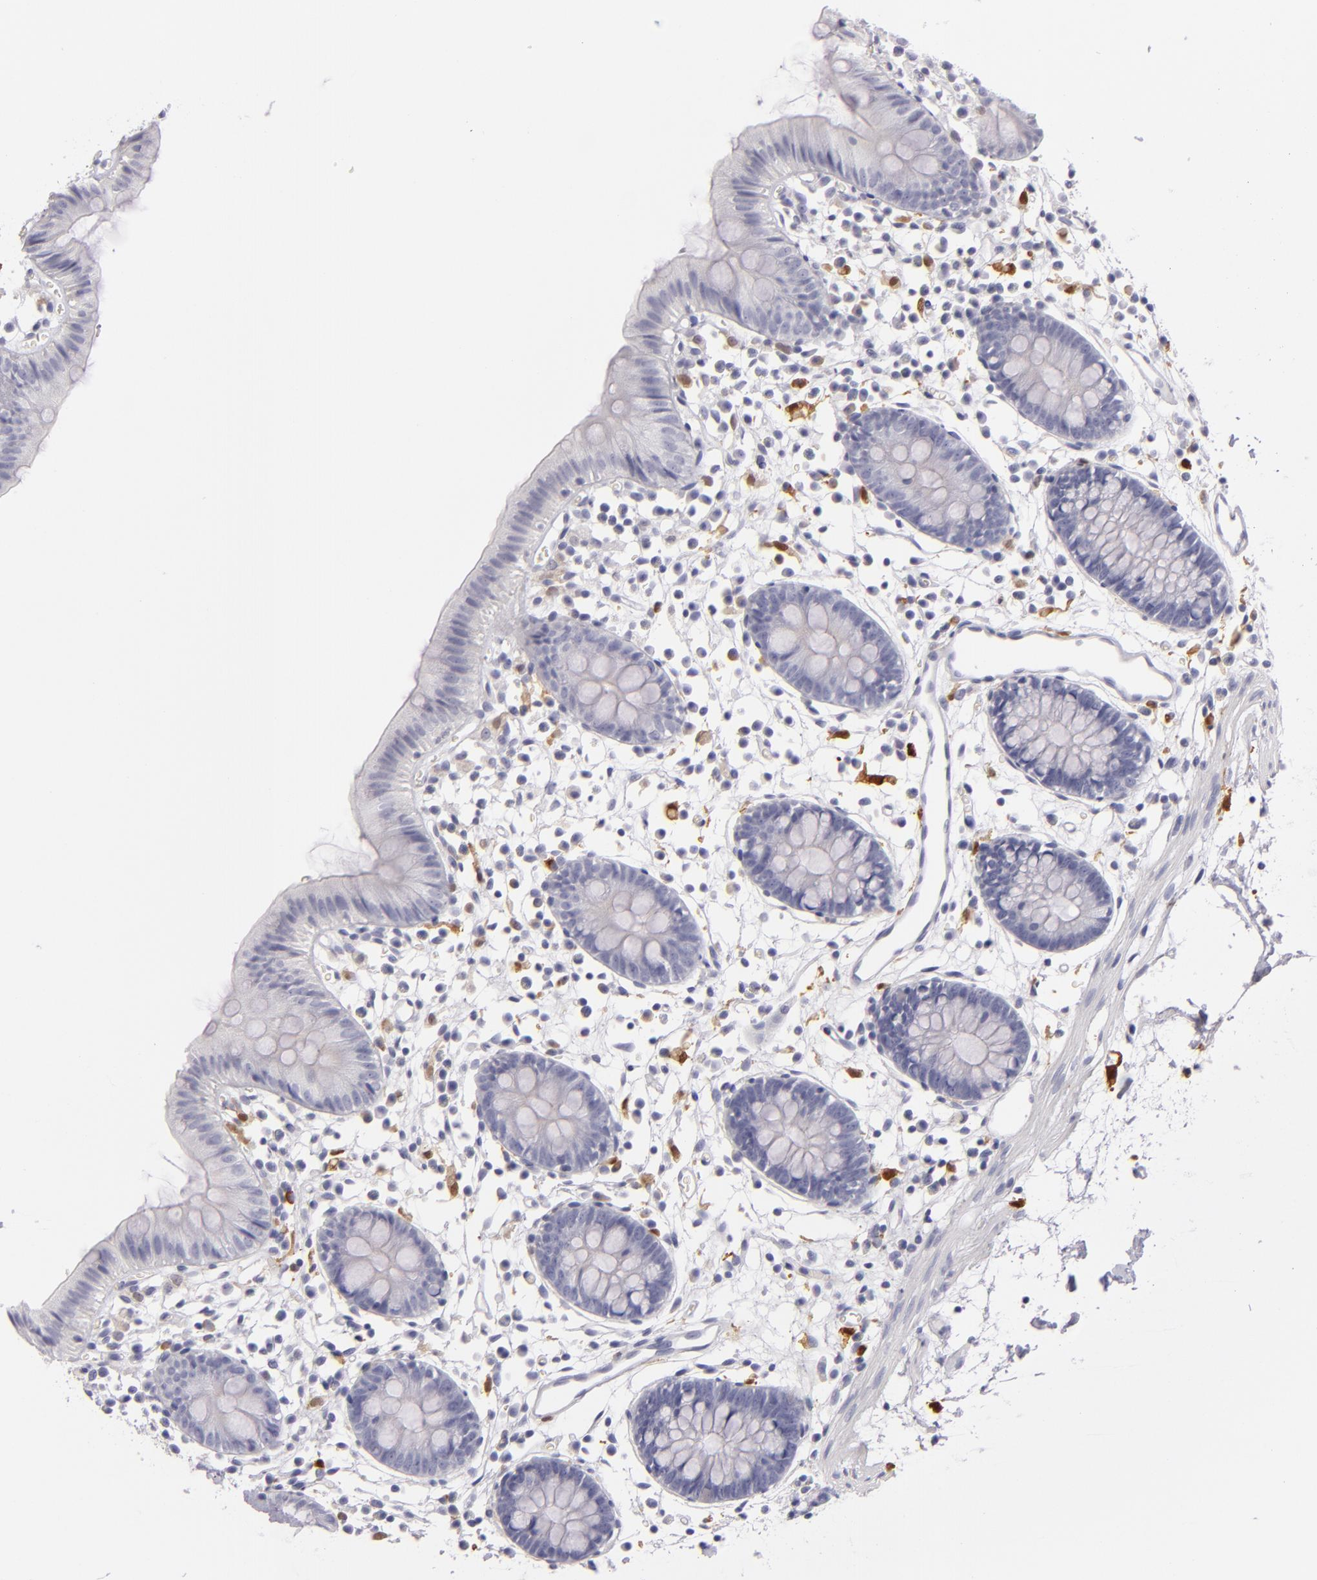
{"staining": {"intensity": "negative", "quantity": "none", "location": "none"}, "tissue": "colon", "cell_type": "Endothelial cells", "image_type": "normal", "snomed": [{"axis": "morphology", "description": "Normal tissue, NOS"}, {"axis": "topography", "description": "Colon"}], "caption": "High power microscopy micrograph of an immunohistochemistry (IHC) image of benign colon, revealing no significant staining in endothelial cells.", "gene": "F13A1", "patient": {"sex": "male", "age": 14}}